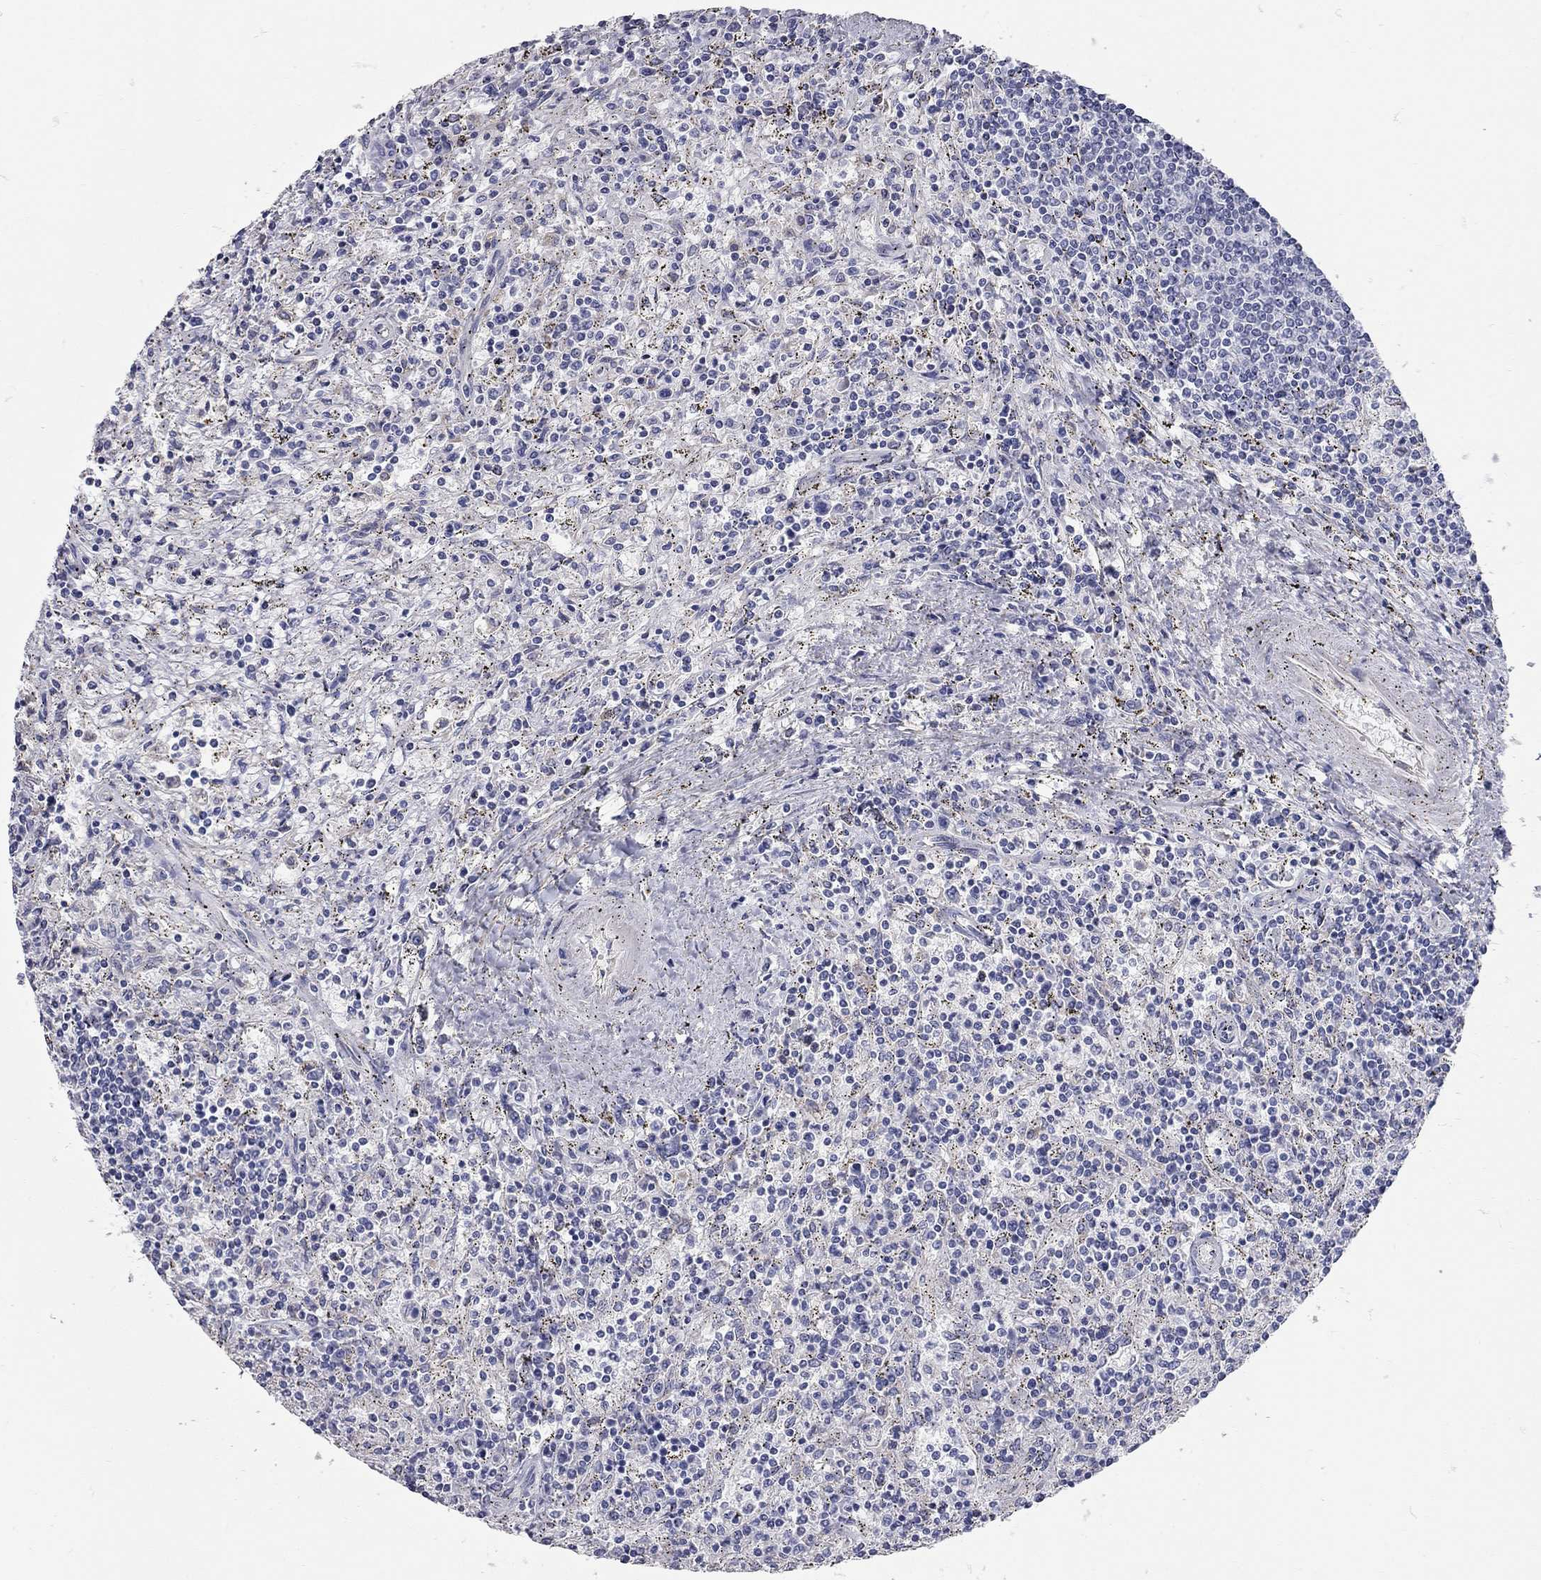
{"staining": {"intensity": "negative", "quantity": "none", "location": "none"}, "tissue": "lymphoma", "cell_type": "Tumor cells", "image_type": "cancer", "snomed": [{"axis": "morphology", "description": "Malignant lymphoma, non-Hodgkin's type, Low grade"}, {"axis": "topography", "description": "Spleen"}], "caption": "IHC histopathology image of lymphoma stained for a protein (brown), which exhibits no expression in tumor cells. (Brightfield microscopy of DAB (3,3'-diaminobenzidine) IHC at high magnification).", "gene": "XAGE2", "patient": {"sex": "male", "age": 62}}